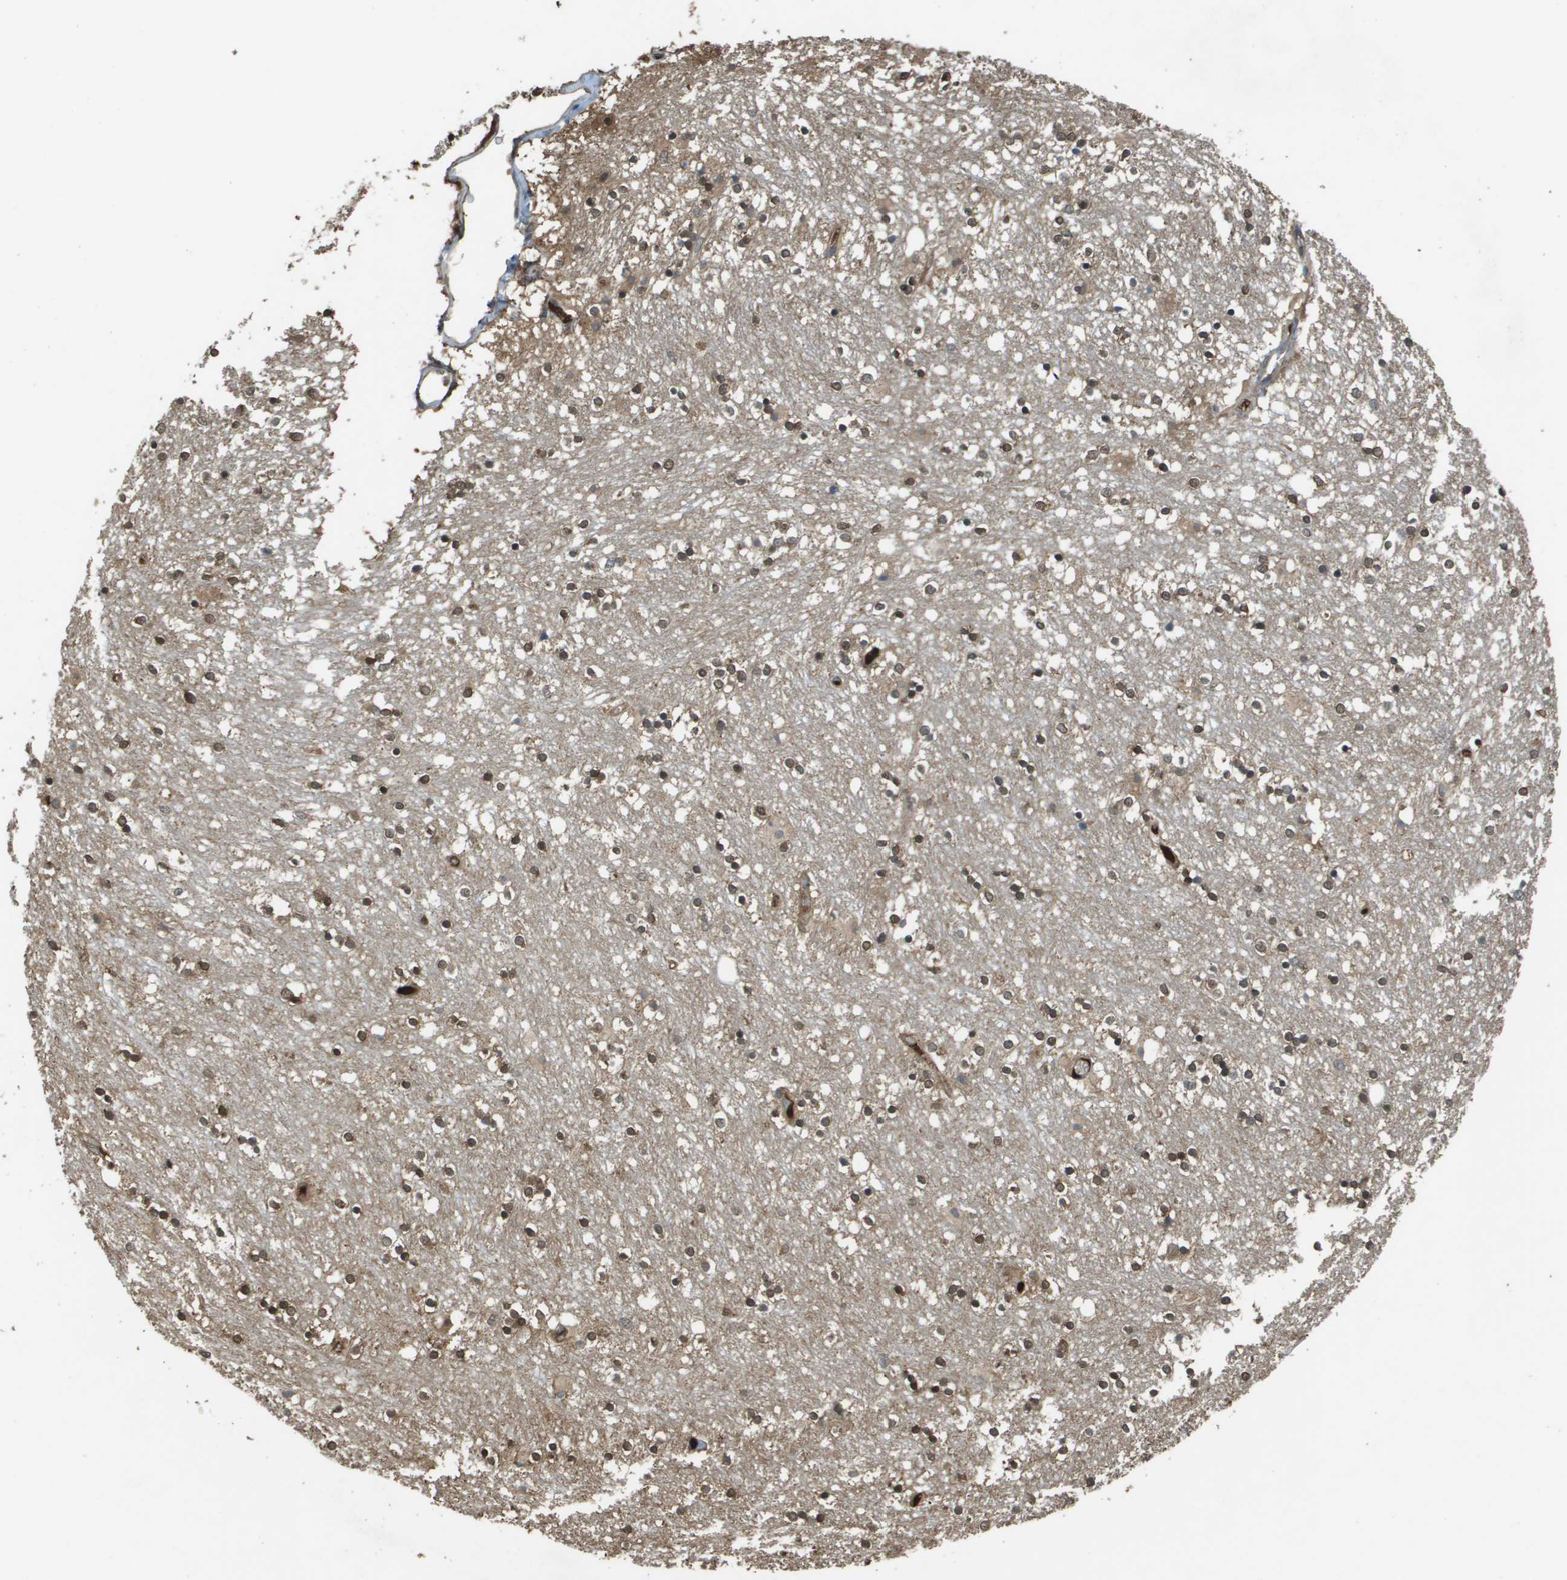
{"staining": {"intensity": "moderate", "quantity": ">75%", "location": "cytoplasmic/membranous,nuclear"}, "tissue": "caudate", "cell_type": "Glial cells", "image_type": "normal", "snomed": [{"axis": "morphology", "description": "Normal tissue, NOS"}, {"axis": "topography", "description": "Lateral ventricle wall"}], "caption": "Benign caudate was stained to show a protein in brown. There is medium levels of moderate cytoplasmic/membranous,nuclear staining in about >75% of glial cells.", "gene": "NDRG2", "patient": {"sex": "female", "age": 54}}